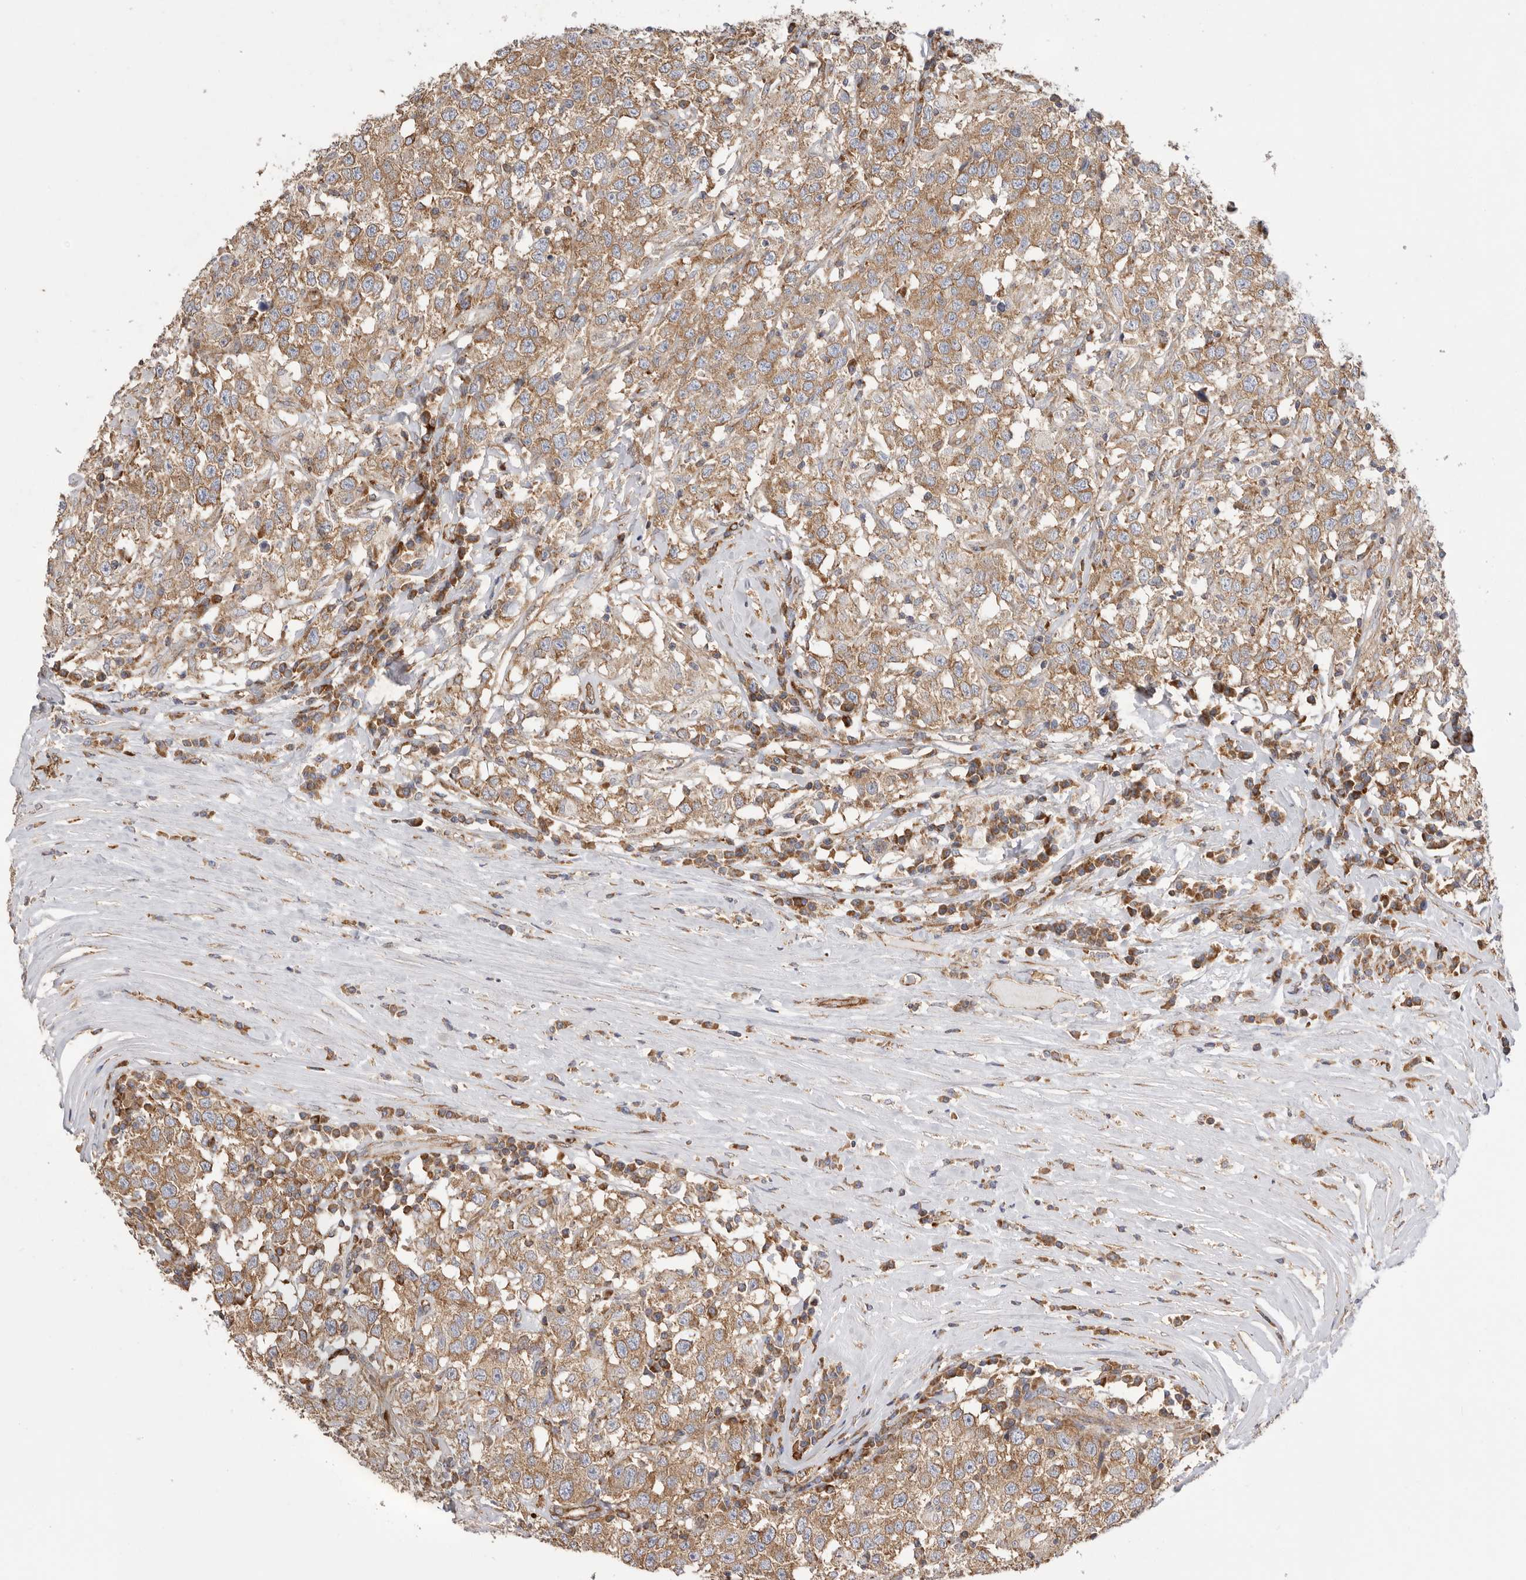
{"staining": {"intensity": "moderate", "quantity": ">75%", "location": "cytoplasmic/membranous"}, "tissue": "testis cancer", "cell_type": "Tumor cells", "image_type": "cancer", "snomed": [{"axis": "morphology", "description": "Seminoma, NOS"}, {"axis": "topography", "description": "Testis"}], "caption": "Seminoma (testis) stained with immunohistochemistry shows moderate cytoplasmic/membranous positivity in about >75% of tumor cells. (Brightfield microscopy of DAB IHC at high magnification).", "gene": "SERBP1", "patient": {"sex": "male", "age": 41}}